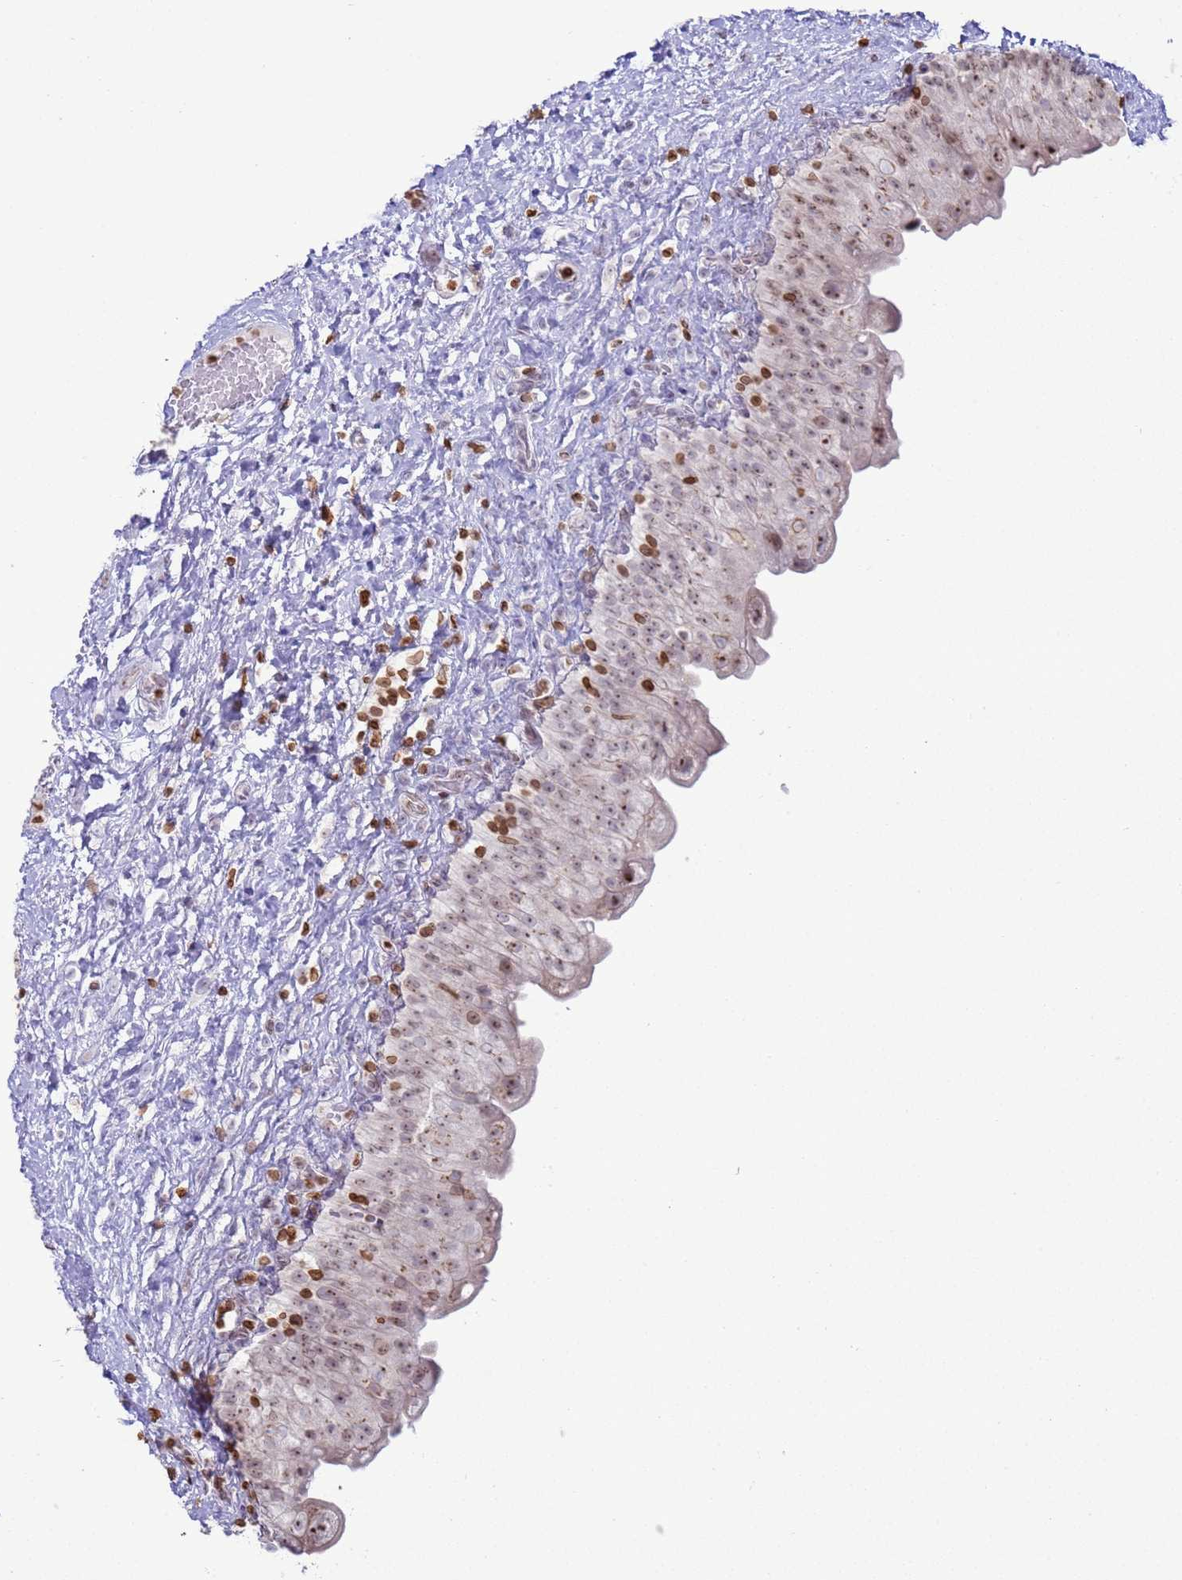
{"staining": {"intensity": "moderate", "quantity": "<25%", "location": "nuclear"}, "tissue": "urinary bladder", "cell_type": "Urothelial cells", "image_type": "normal", "snomed": [{"axis": "morphology", "description": "Normal tissue, NOS"}, {"axis": "topography", "description": "Urinary bladder"}], "caption": "An immunohistochemistry (IHC) histopathology image of benign tissue is shown. Protein staining in brown labels moderate nuclear positivity in urinary bladder within urothelial cells.", "gene": "DHX37", "patient": {"sex": "female", "age": 27}}